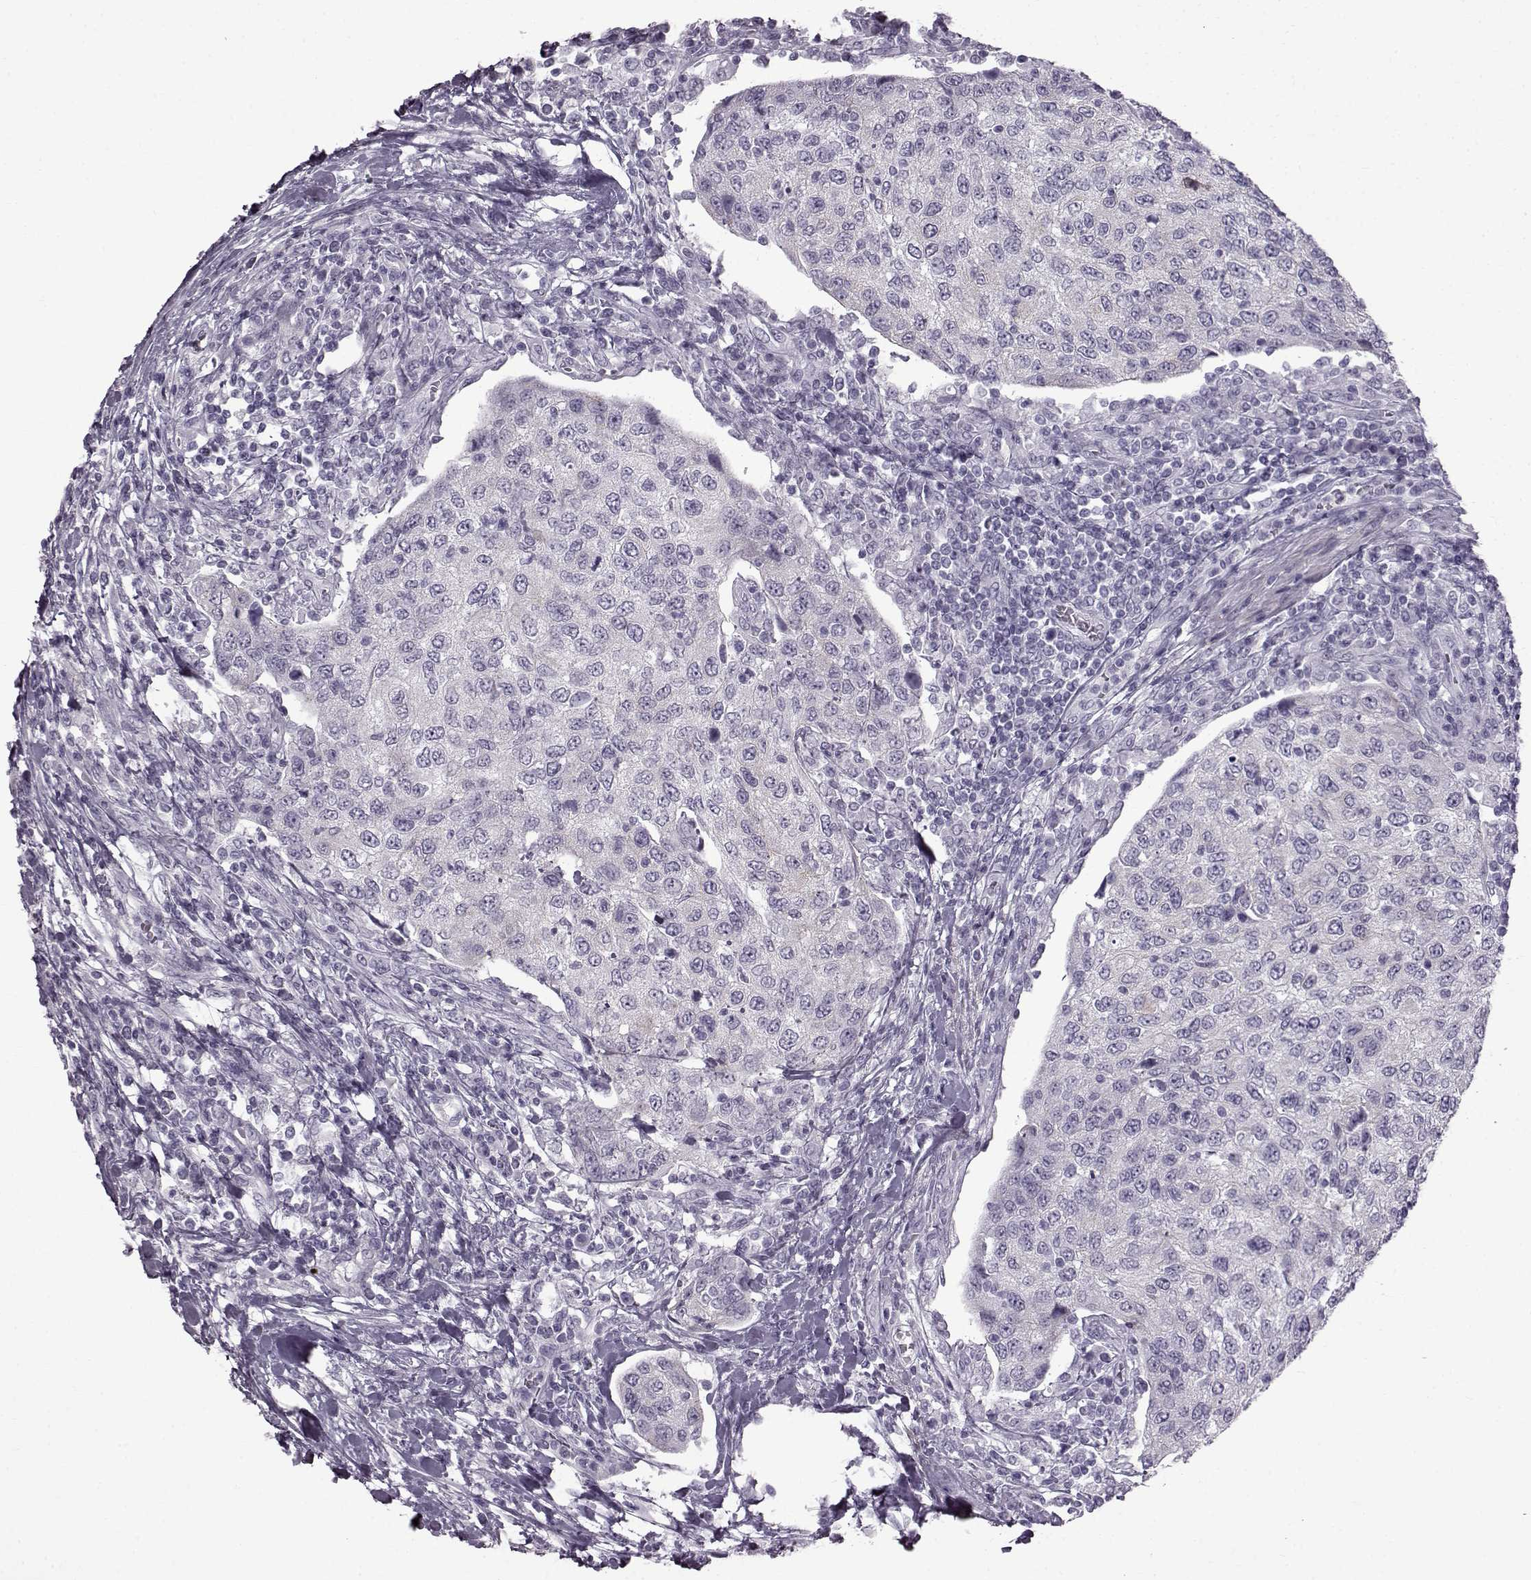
{"staining": {"intensity": "negative", "quantity": "none", "location": "none"}, "tissue": "urothelial cancer", "cell_type": "Tumor cells", "image_type": "cancer", "snomed": [{"axis": "morphology", "description": "Urothelial carcinoma, High grade"}, {"axis": "topography", "description": "Urinary bladder"}], "caption": "Immunohistochemical staining of human urothelial cancer exhibits no significant staining in tumor cells. Brightfield microscopy of IHC stained with DAB (3,3'-diaminobenzidine) (brown) and hematoxylin (blue), captured at high magnification.", "gene": "SLC28A2", "patient": {"sex": "female", "age": 78}}